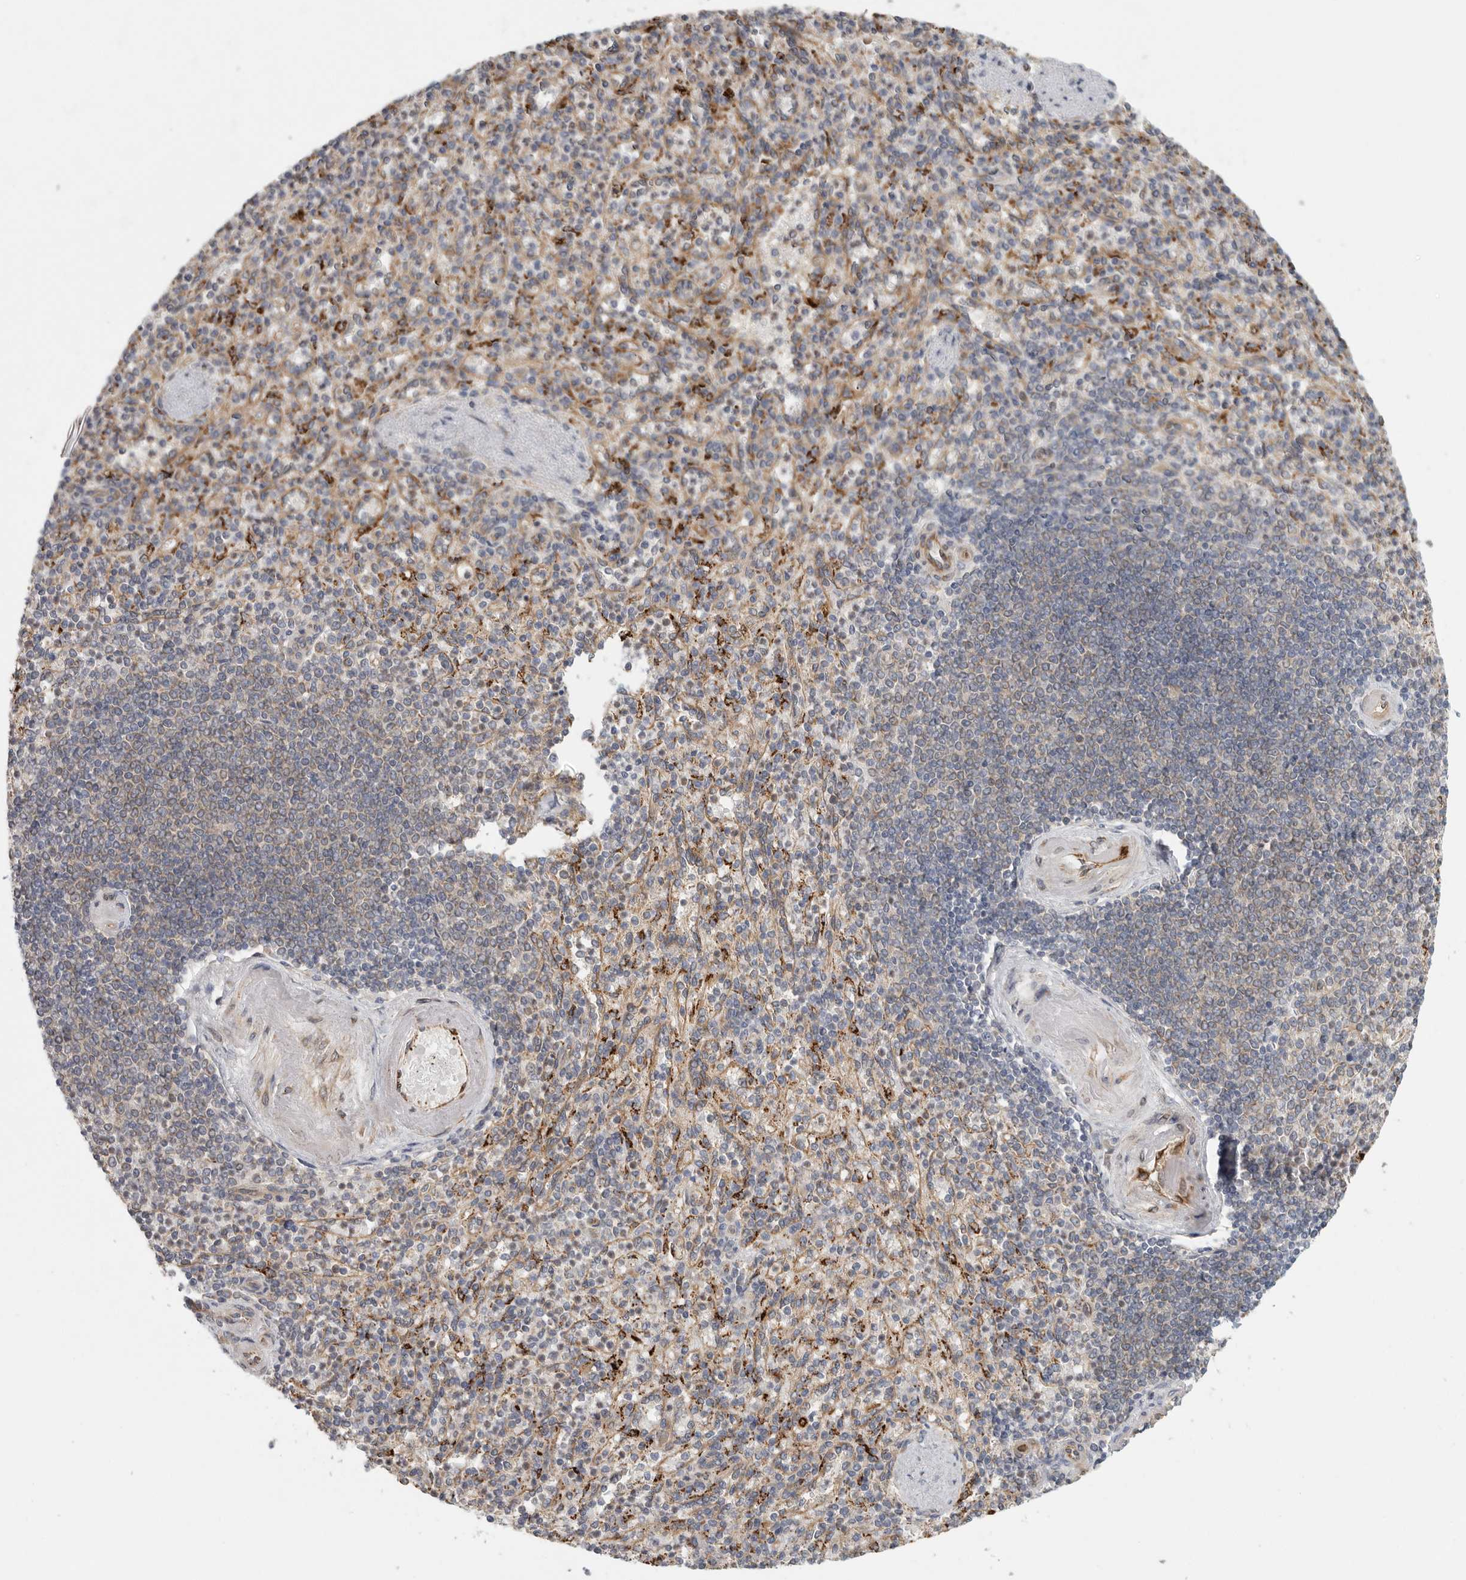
{"staining": {"intensity": "weak", "quantity": "25%-75%", "location": "cytoplasmic/membranous"}, "tissue": "spleen", "cell_type": "Cells in red pulp", "image_type": "normal", "snomed": [{"axis": "morphology", "description": "Normal tissue, NOS"}, {"axis": "topography", "description": "Spleen"}], "caption": "Immunohistochemistry of normal human spleen displays low levels of weak cytoplasmic/membranous staining in about 25%-75% of cells in red pulp. (DAB = brown stain, brightfield microscopy at high magnification).", "gene": "BCAP29", "patient": {"sex": "female", "age": 74}}